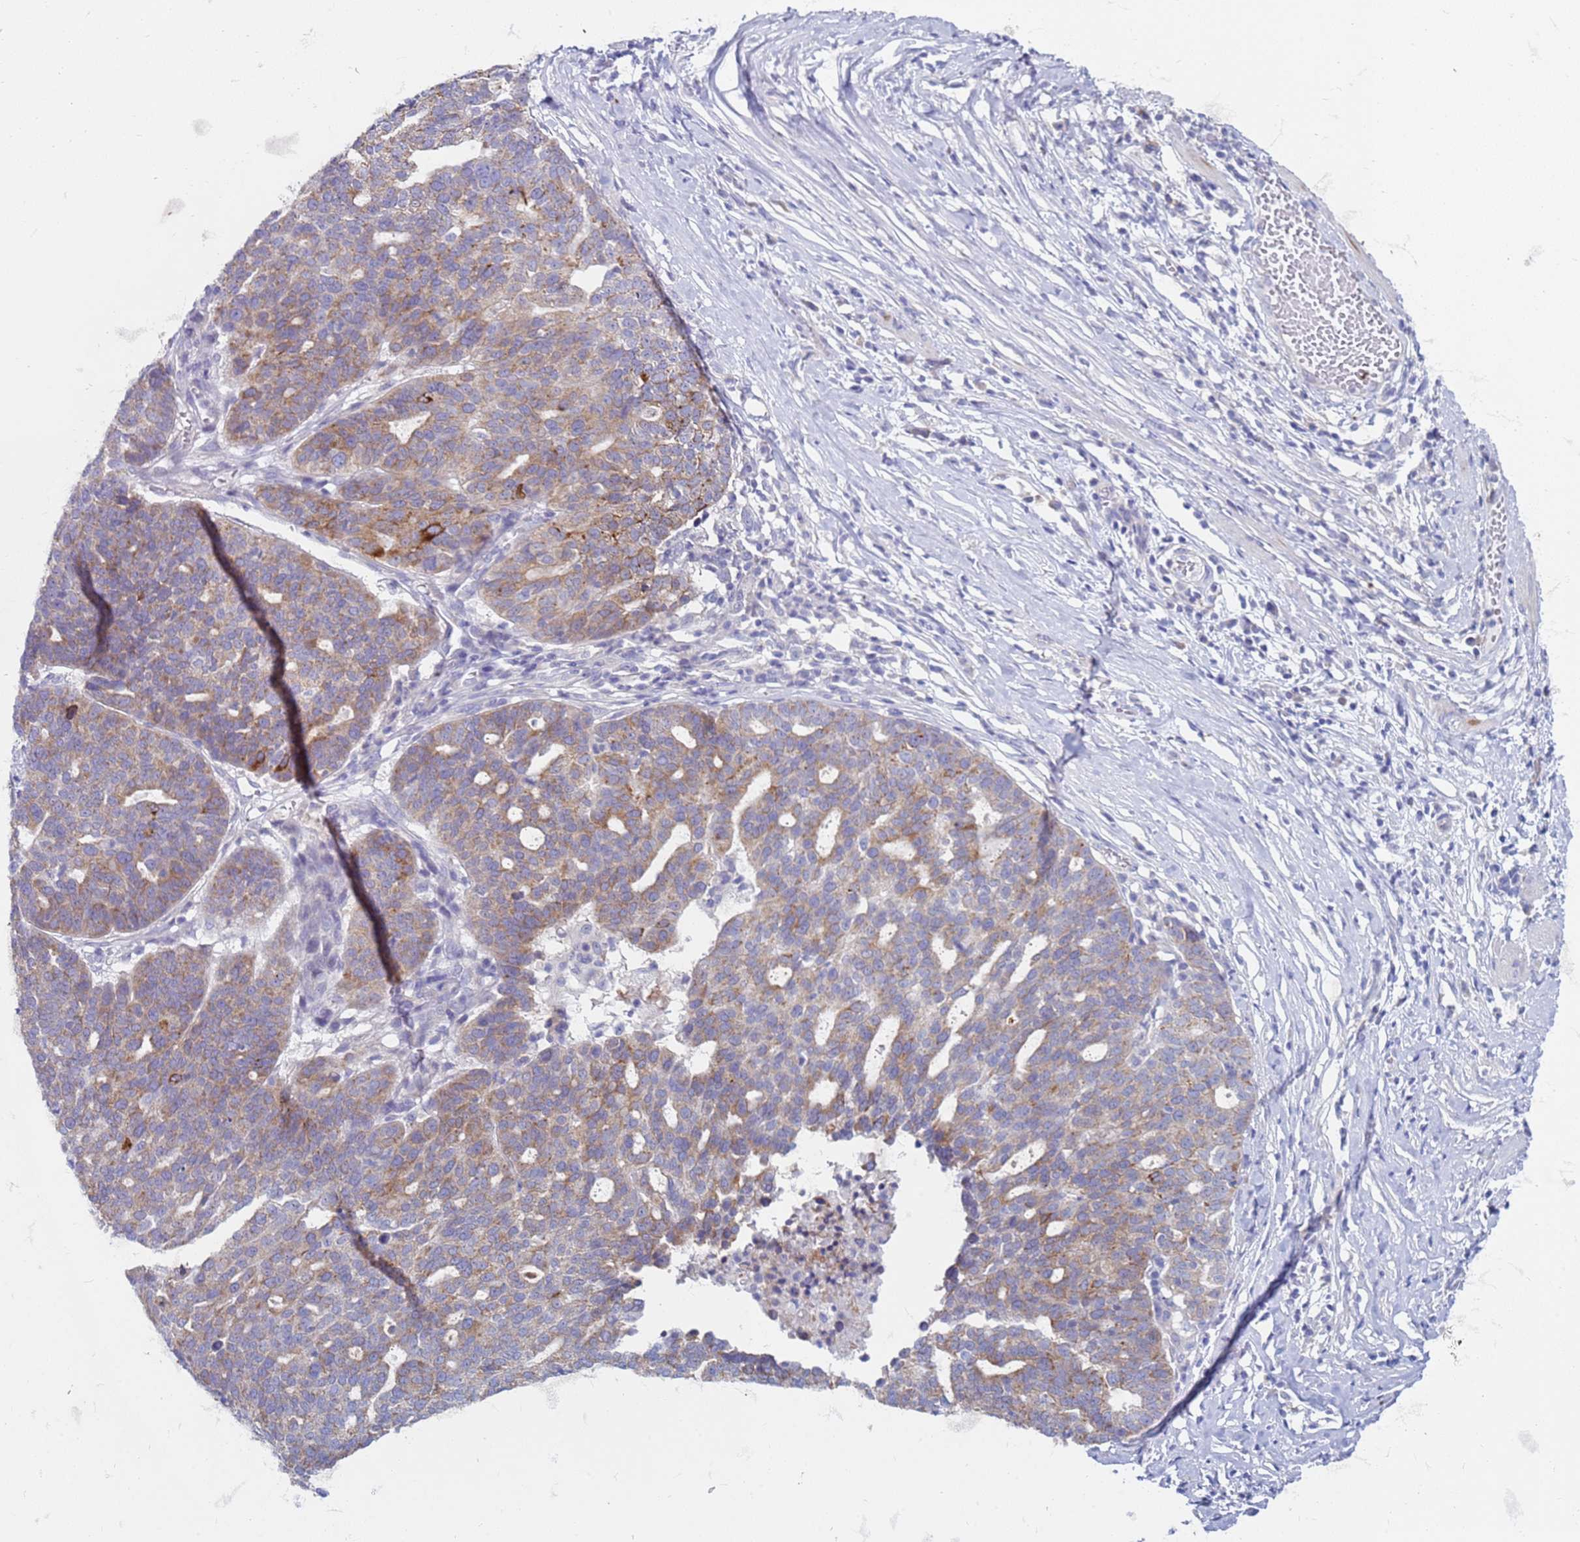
{"staining": {"intensity": "moderate", "quantity": "25%-75%", "location": "cytoplasmic/membranous"}, "tissue": "ovarian cancer", "cell_type": "Tumor cells", "image_type": "cancer", "snomed": [{"axis": "morphology", "description": "Cystadenocarcinoma, serous, NOS"}, {"axis": "topography", "description": "Ovary"}], "caption": "This histopathology image exhibits ovarian serous cystadenocarcinoma stained with immunohistochemistry to label a protein in brown. The cytoplasmic/membranous of tumor cells show moderate positivity for the protein. Nuclei are counter-stained blue.", "gene": "SUCO", "patient": {"sex": "female", "age": 59}}